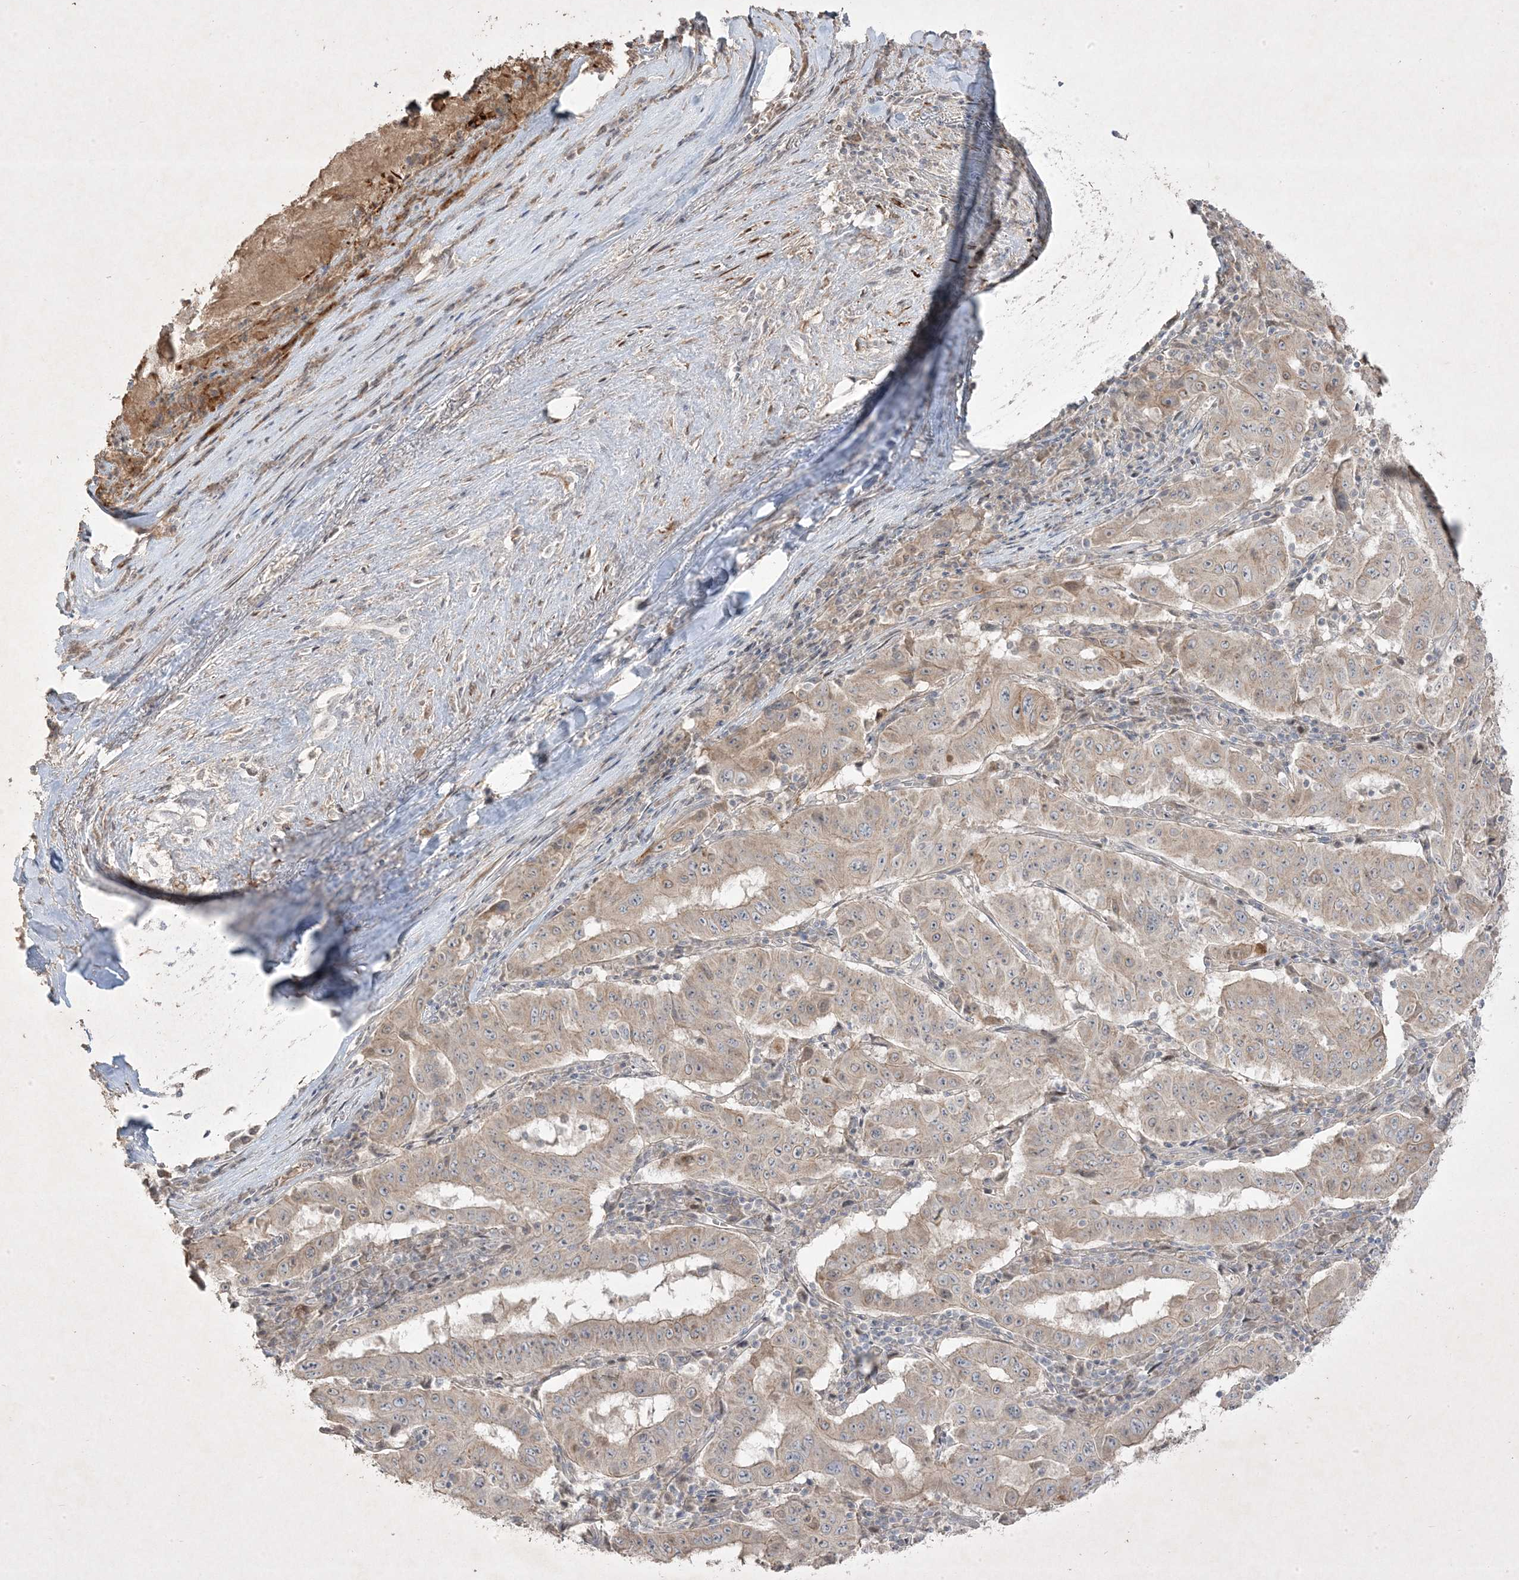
{"staining": {"intensity": "weak", "quantity": "<25%", "location": "cytoplasmic/membranous"}, "tissue": "pancreatic cancer", "cell_type": "Tumor cells", "image_type": "cancer", "snomed": [{"axis": "morphology", "description": "Adenocarcinoma, NOS"}, {"axis": "topography", "description": "Pancreas"}], "caption": "DAB immunohistochemical staining of human adenocarcinoma (pancreatic) reveals no significant staining in tumor cells.", "gene": "RGL4", "patient": {"sex": "male", "age": 63}}